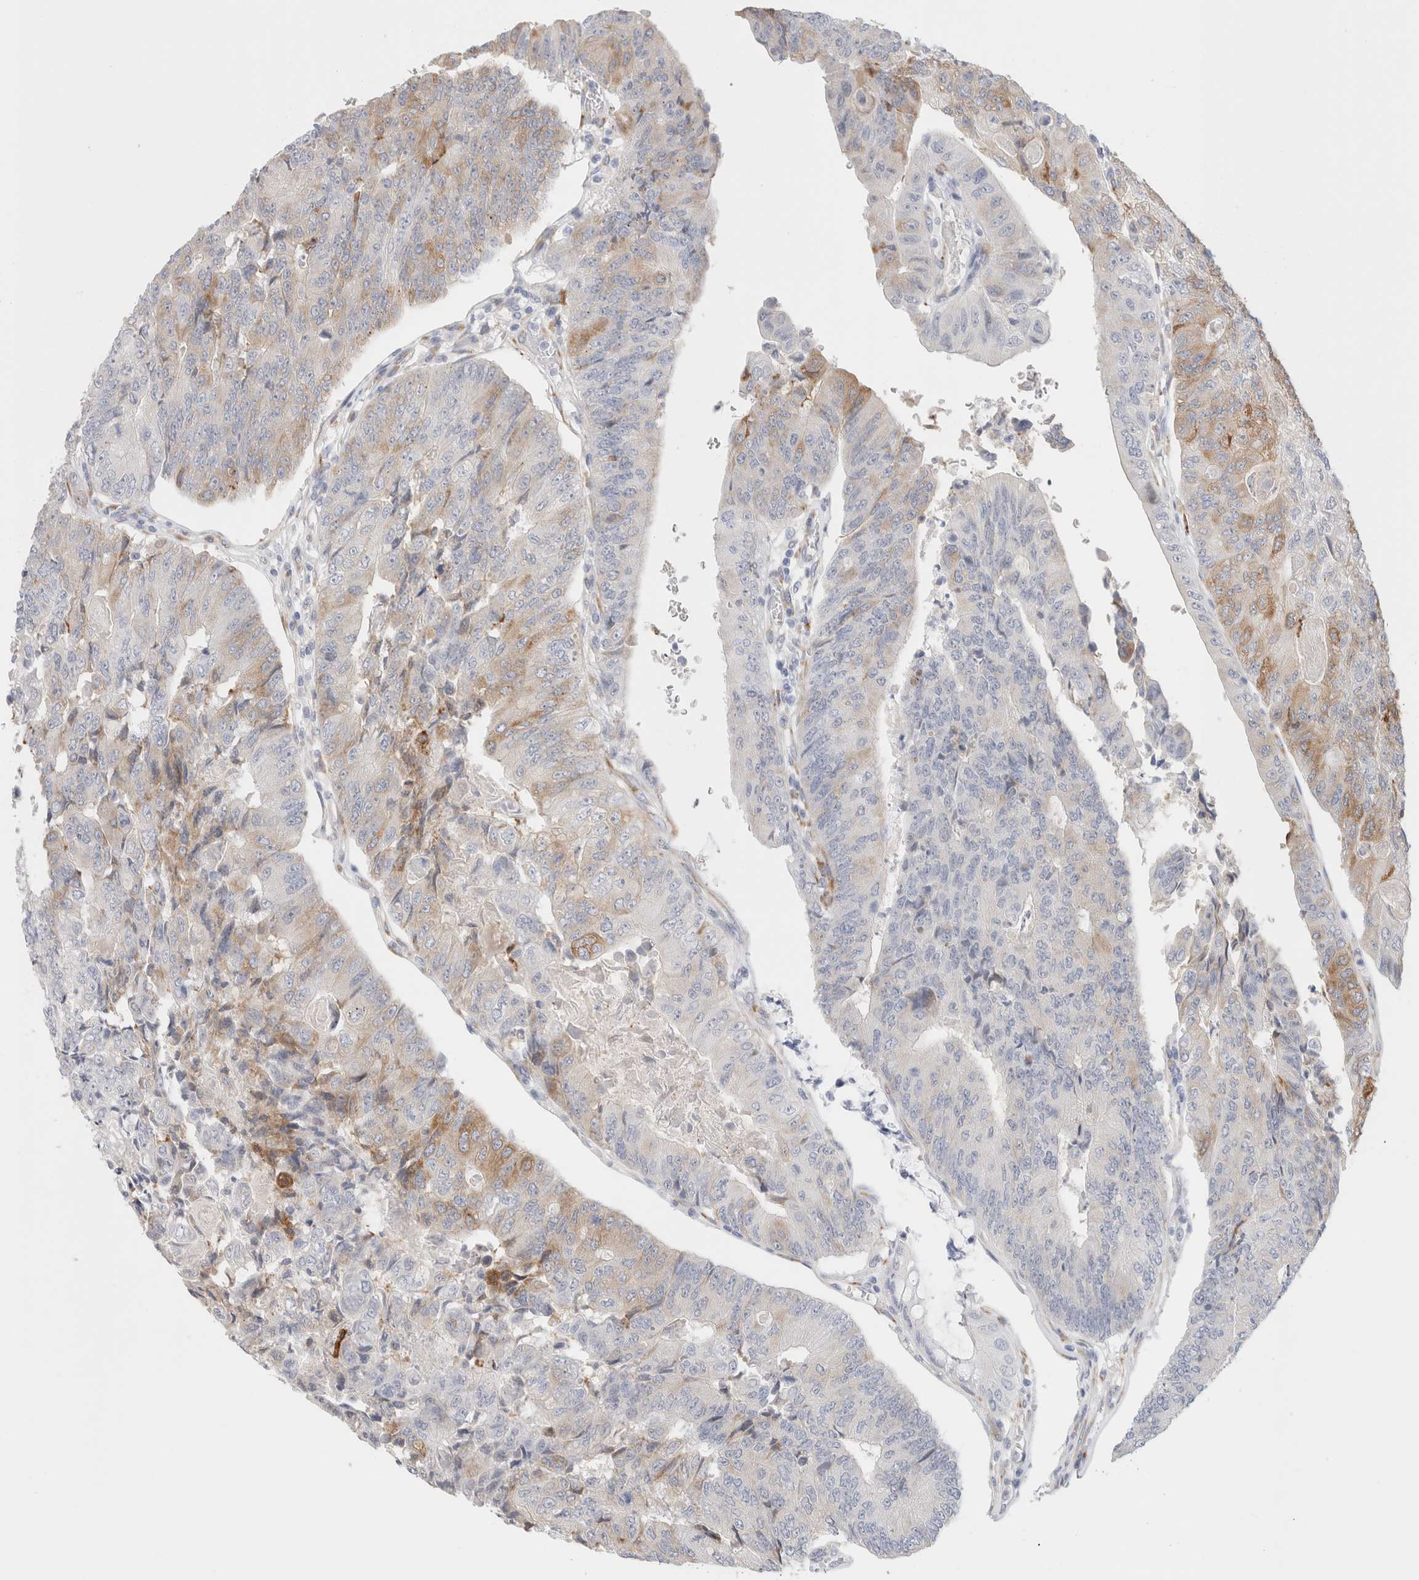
{"staining": {"intensity": "moderate", "quantity": "<25%", "location": "cytoplasmic/membranous"}, "tissue": "colorectal cancer", "cell_type": "Tumor cells", "image_type": "cancer", "snomed": [{"axis": "morphology", "description": "Adenocarcinoma, NOS"}, {"axis": "topography", "description": "Colon"}], "caption": "A micrograph showing moderate cytoplasmic/membranous positivity in about <25% of tumor cells in adenocarcinoma (colorectal), as visualized by brown immunohistochemical staining.", "gene": "RTN4", "patient": {"sex": "female", "age": 67}}